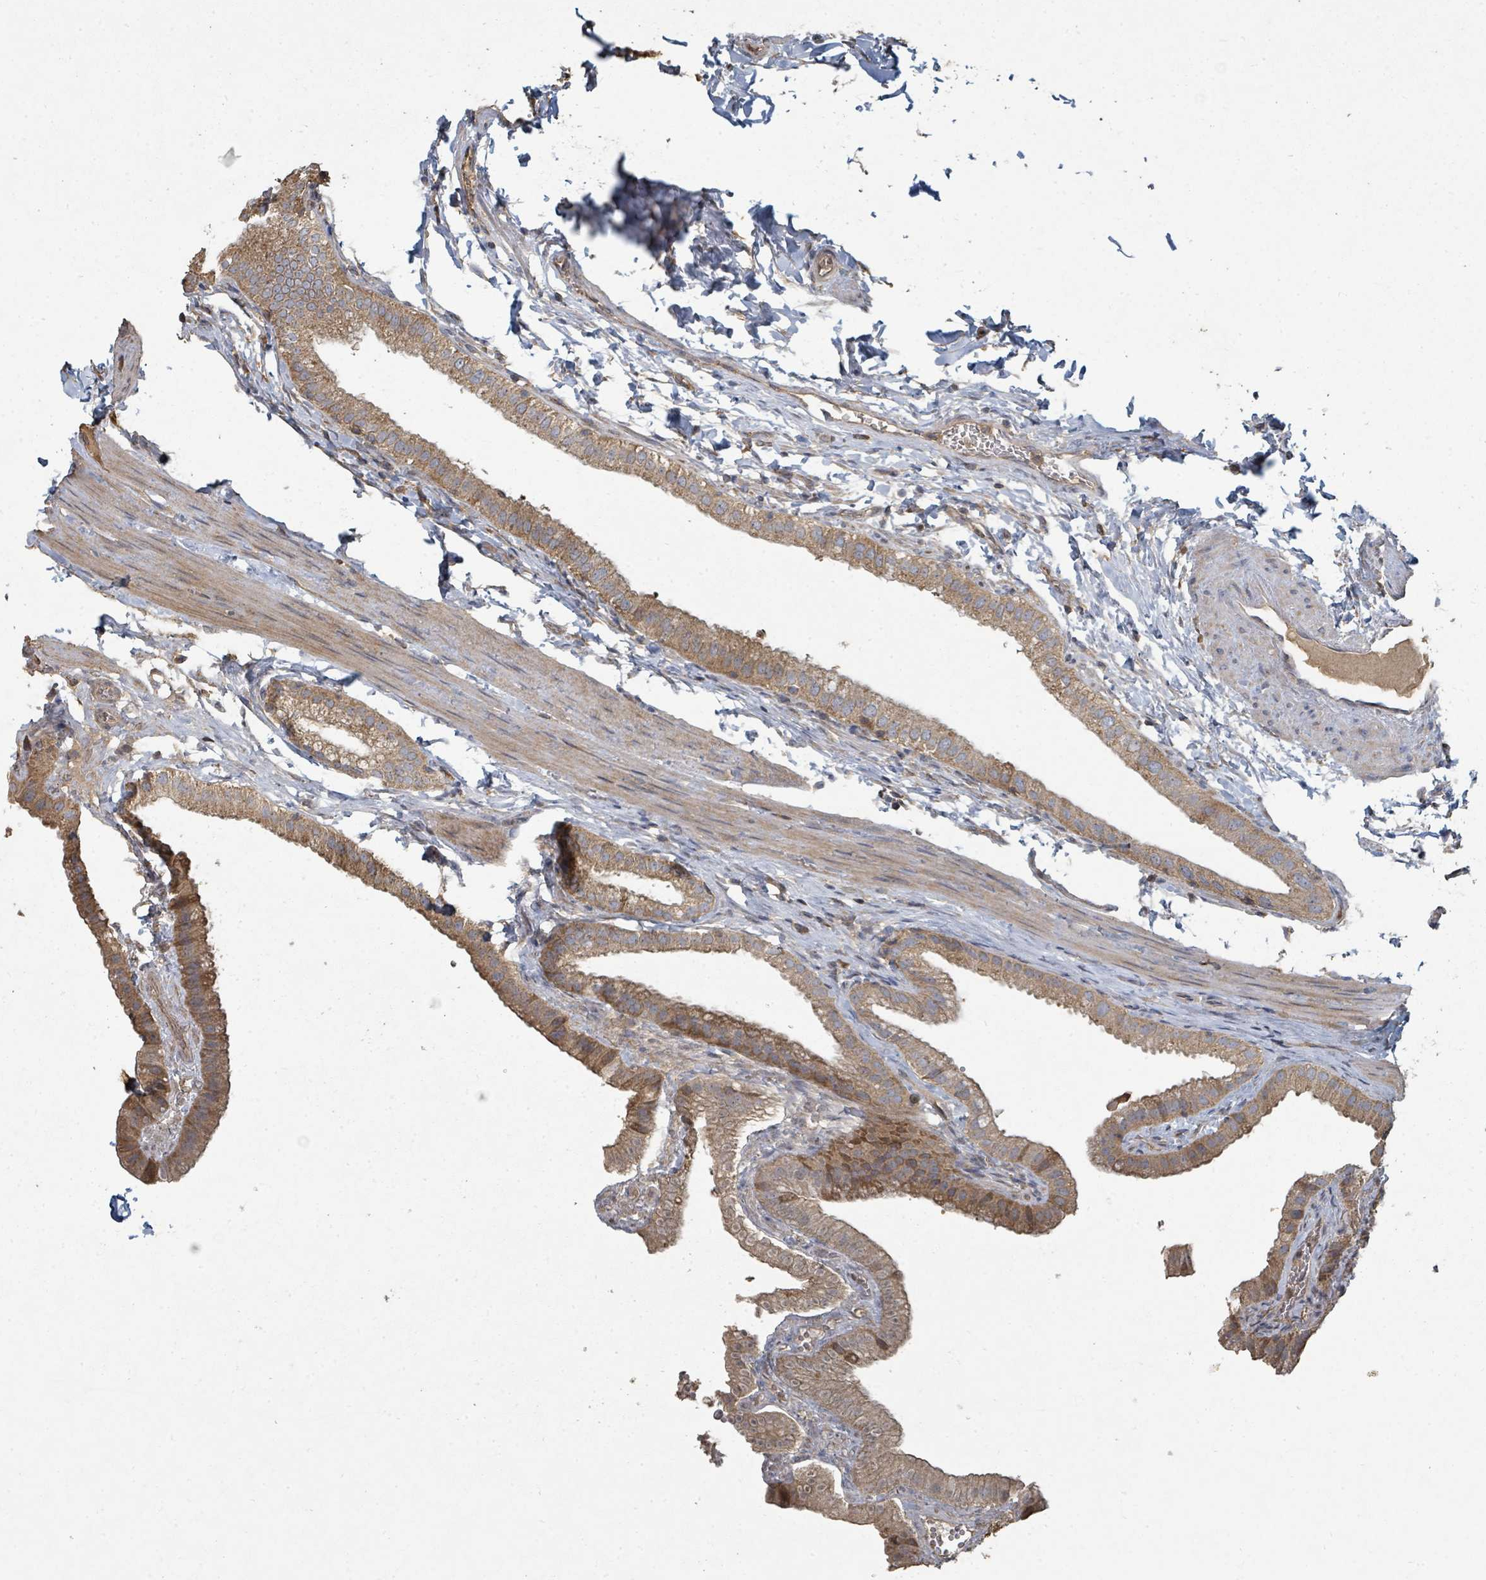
{"staining": {"intensity": "moderate", "quantity": ">75%", "location": "cytoplasmic/membranous"}, "tissue": "gallbladder", "cell_type": "Glandular cells", "image_type": "normal", "snomed": [{"axis": "morphology", "description": "Normal tissue, NOS"}, {"axis": "topography", "description": "Gallbladder"}], "caption": "Gallbladder stained with DAB IHC shows medium levels of moderate cytoplasmic/membranous staining in about >75% of glandular cells. (DAB IHC with brightfield microscopy, high magnification).", "gene": "WDFY1", "patient": {"sex": "female", "age": 61}}